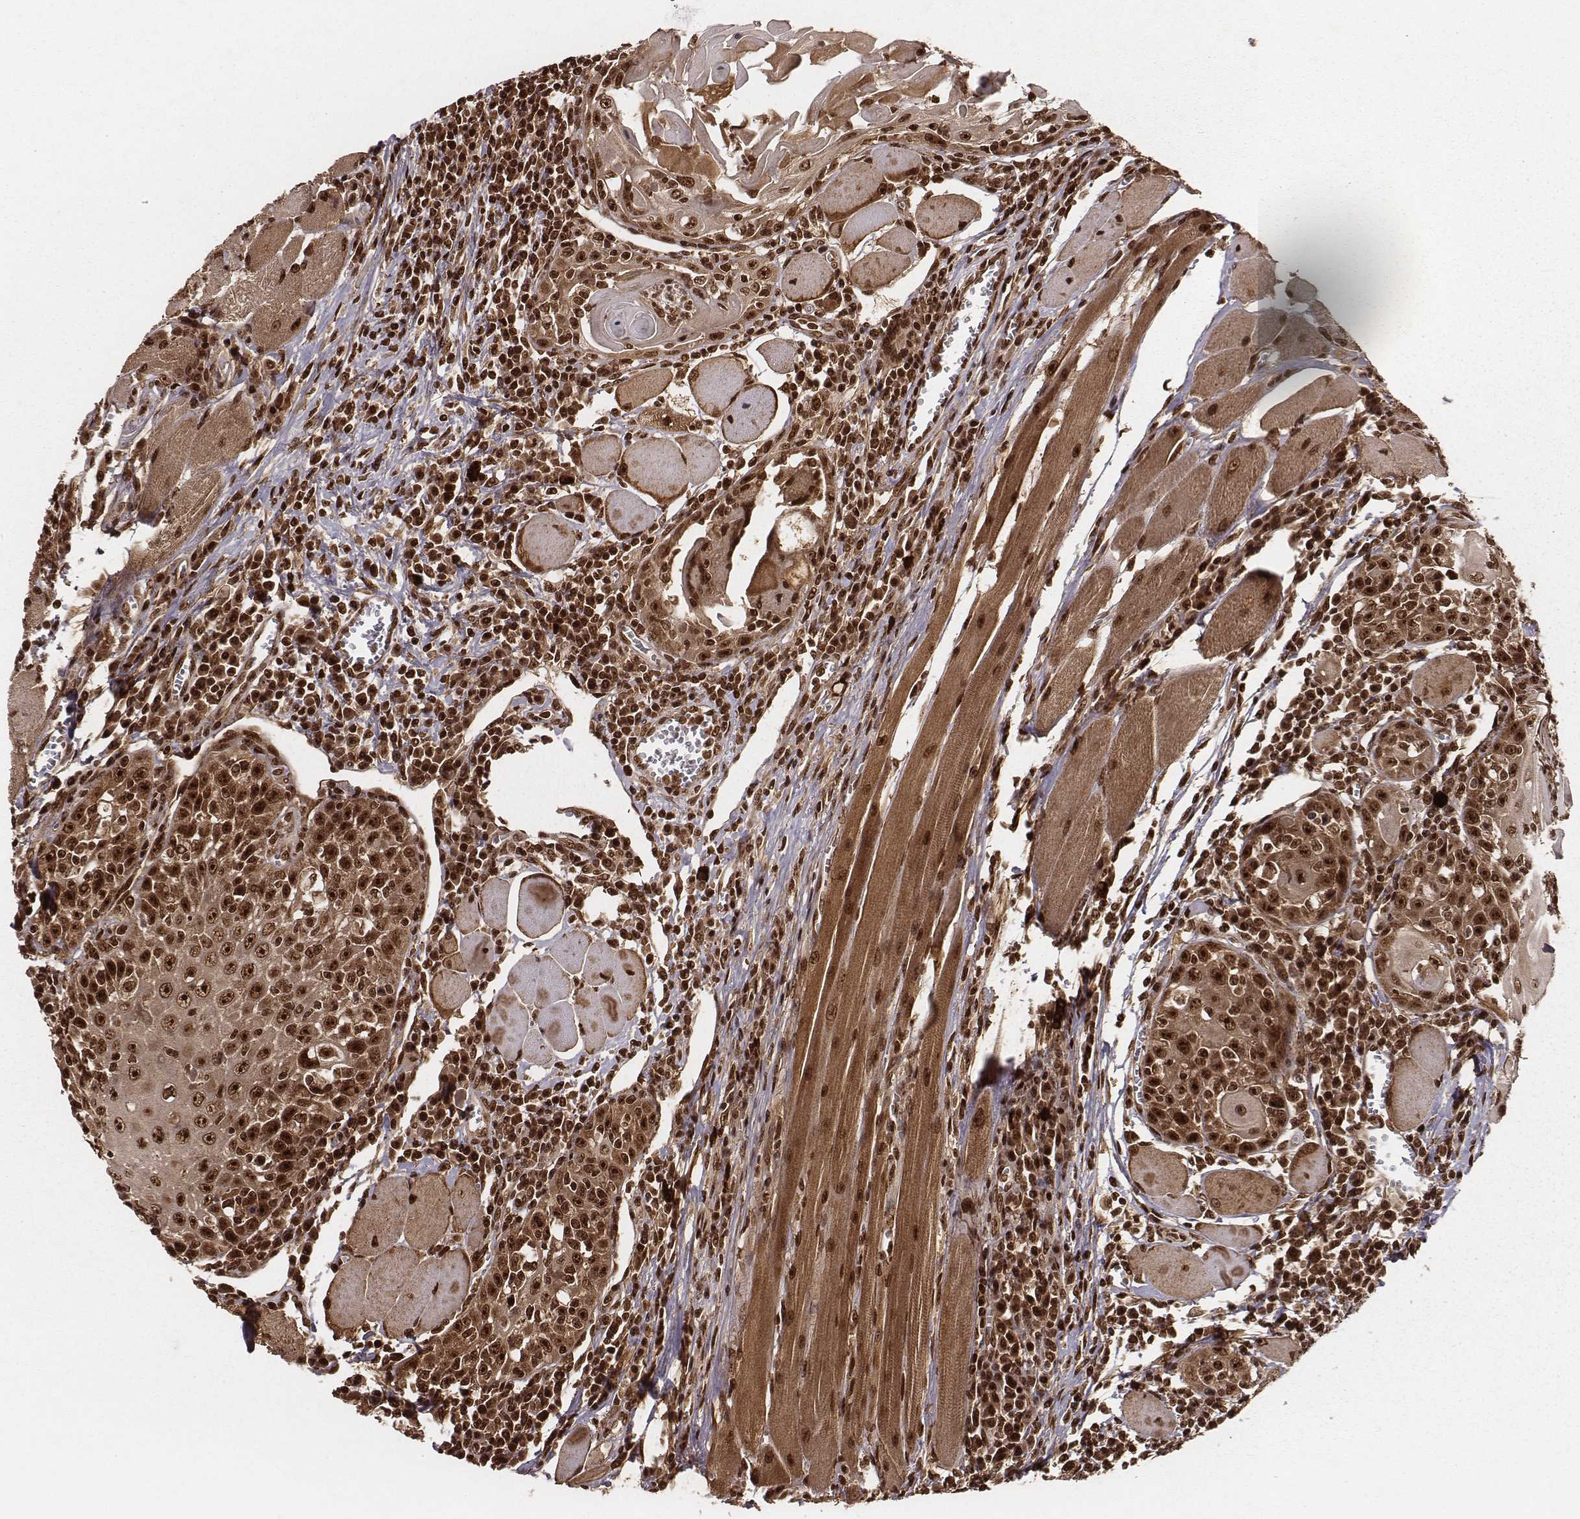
{"staining": {"intensity": "strong", "quantity": ">75%", "location": "cytoplasmic/membranous,nuclear"}, "tissue": "head and neck cancer", "cell_type": "Tumor cells", "image_type": "cancer", "snomed": [{"axis": "morphology", "description": "Normal tissue, NOS"}, {"axis": "morphology", "description": "Squamous cell carcinoma, NOS"}, {"axis": "topography", "description": "Oral tissue"}, {"axis": "topography", "description": "Head-Neck"}], "caption": "This image reveals IHC staining of head and neck squamous cell carcinoma, with high strong cytoplasmic/membranous and nuclear expression in about >75% of tumor cells.", "gene": "NFX1", "patient": {"sex": "male", "age": 52}}